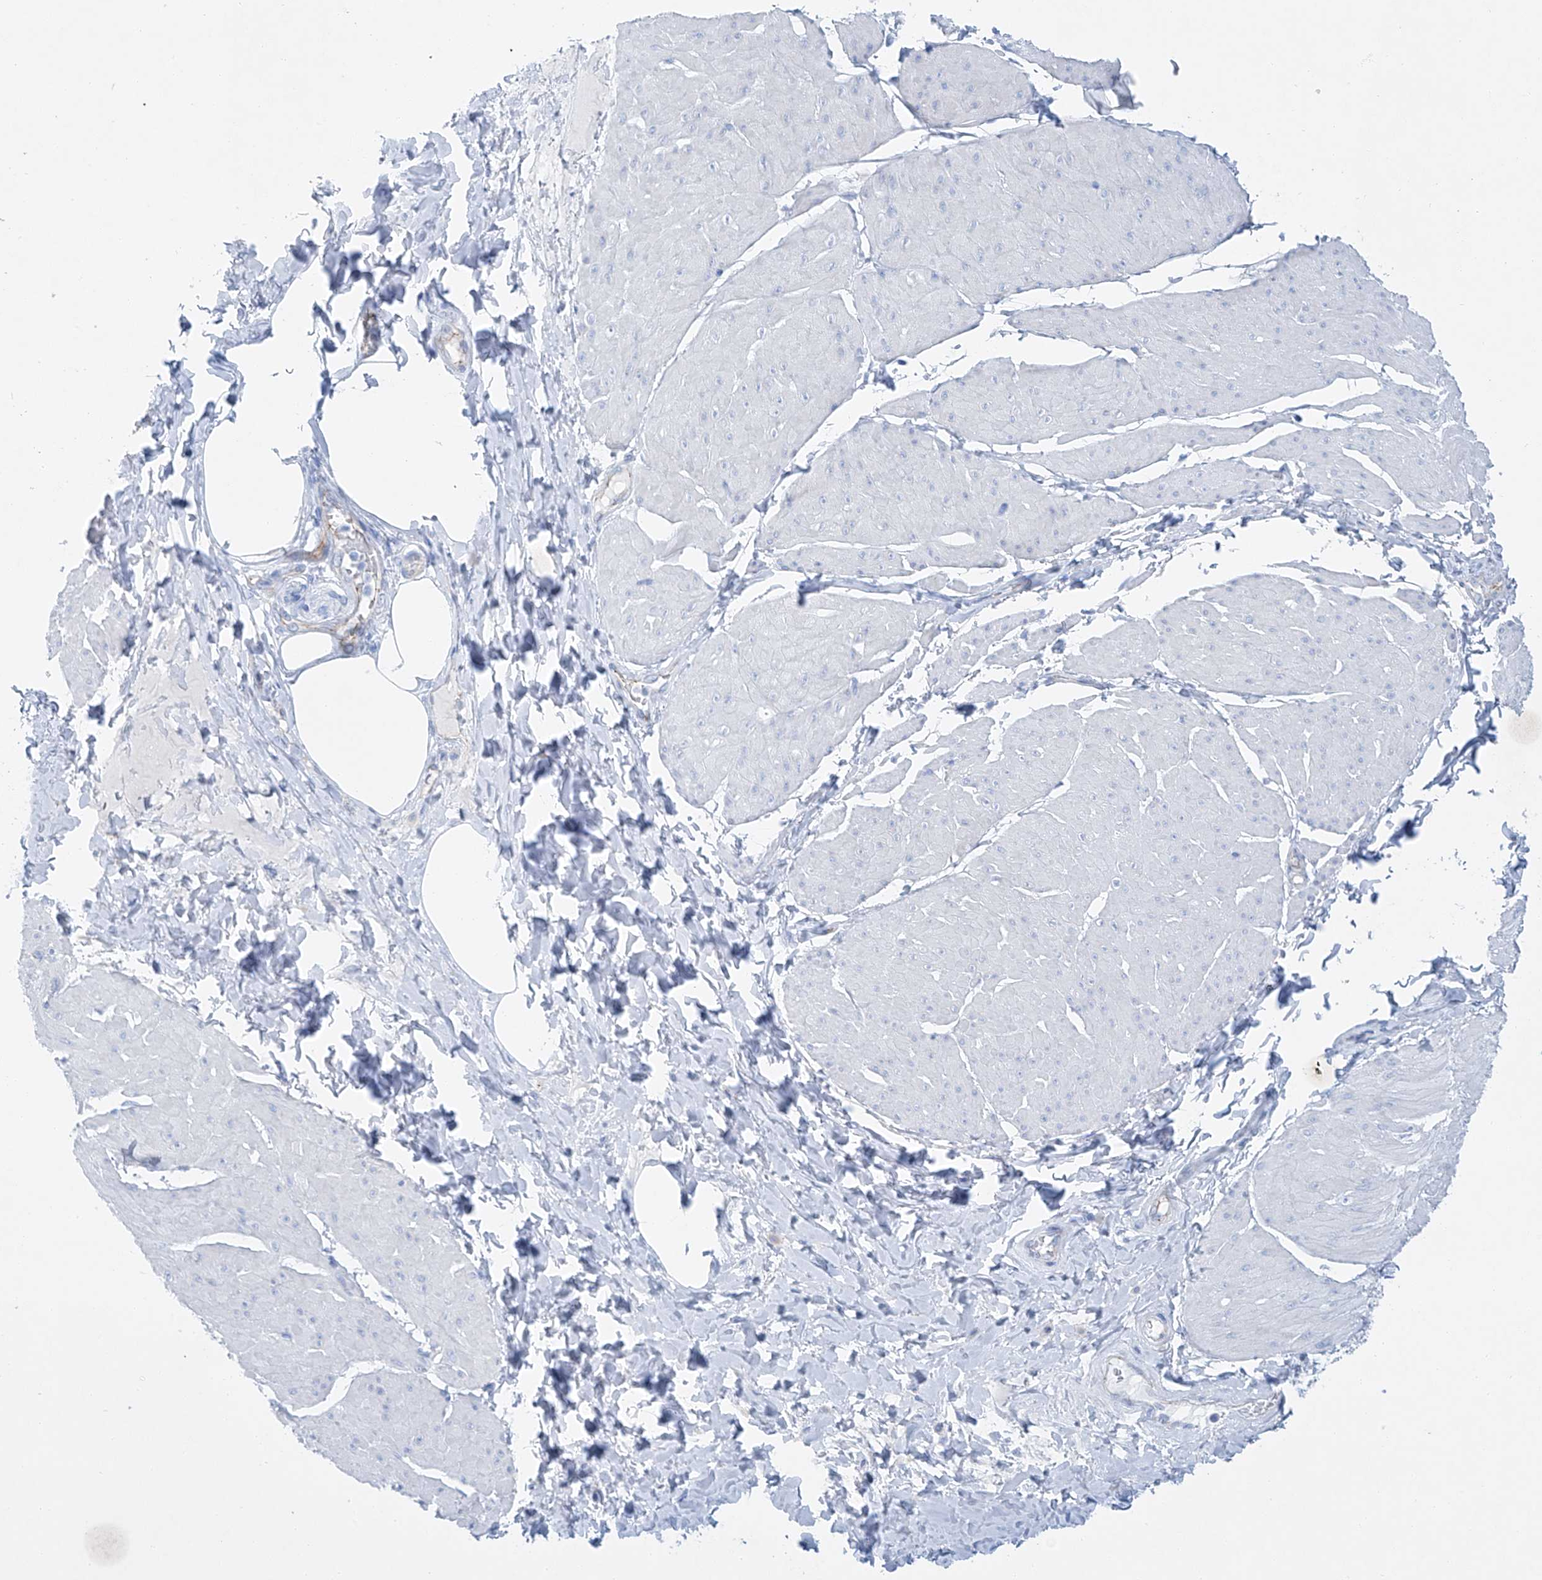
{"staining": {"intensity": "negative", "quantity": "none", "location": "none"}, "tissue": "smooth muscle", "cell_type": "Smooth muscle cells", "image_type": "normal", "snomed": [{"axis": "morphology", "description": "Urothelial carcinoma, High grade"}, {"axis": "topography", "description": "Urinary bladder"}], "caption": "This is a histopathology image of immunohistochemistry (IHC) staining of normal smooth muscle, which shows no staining in smooth muscle cells. (DAB immunohistochemistry with hematoxylin counter stain).", "gene": "MAGI1", "patient": {"sex": "male", "age": 46}}